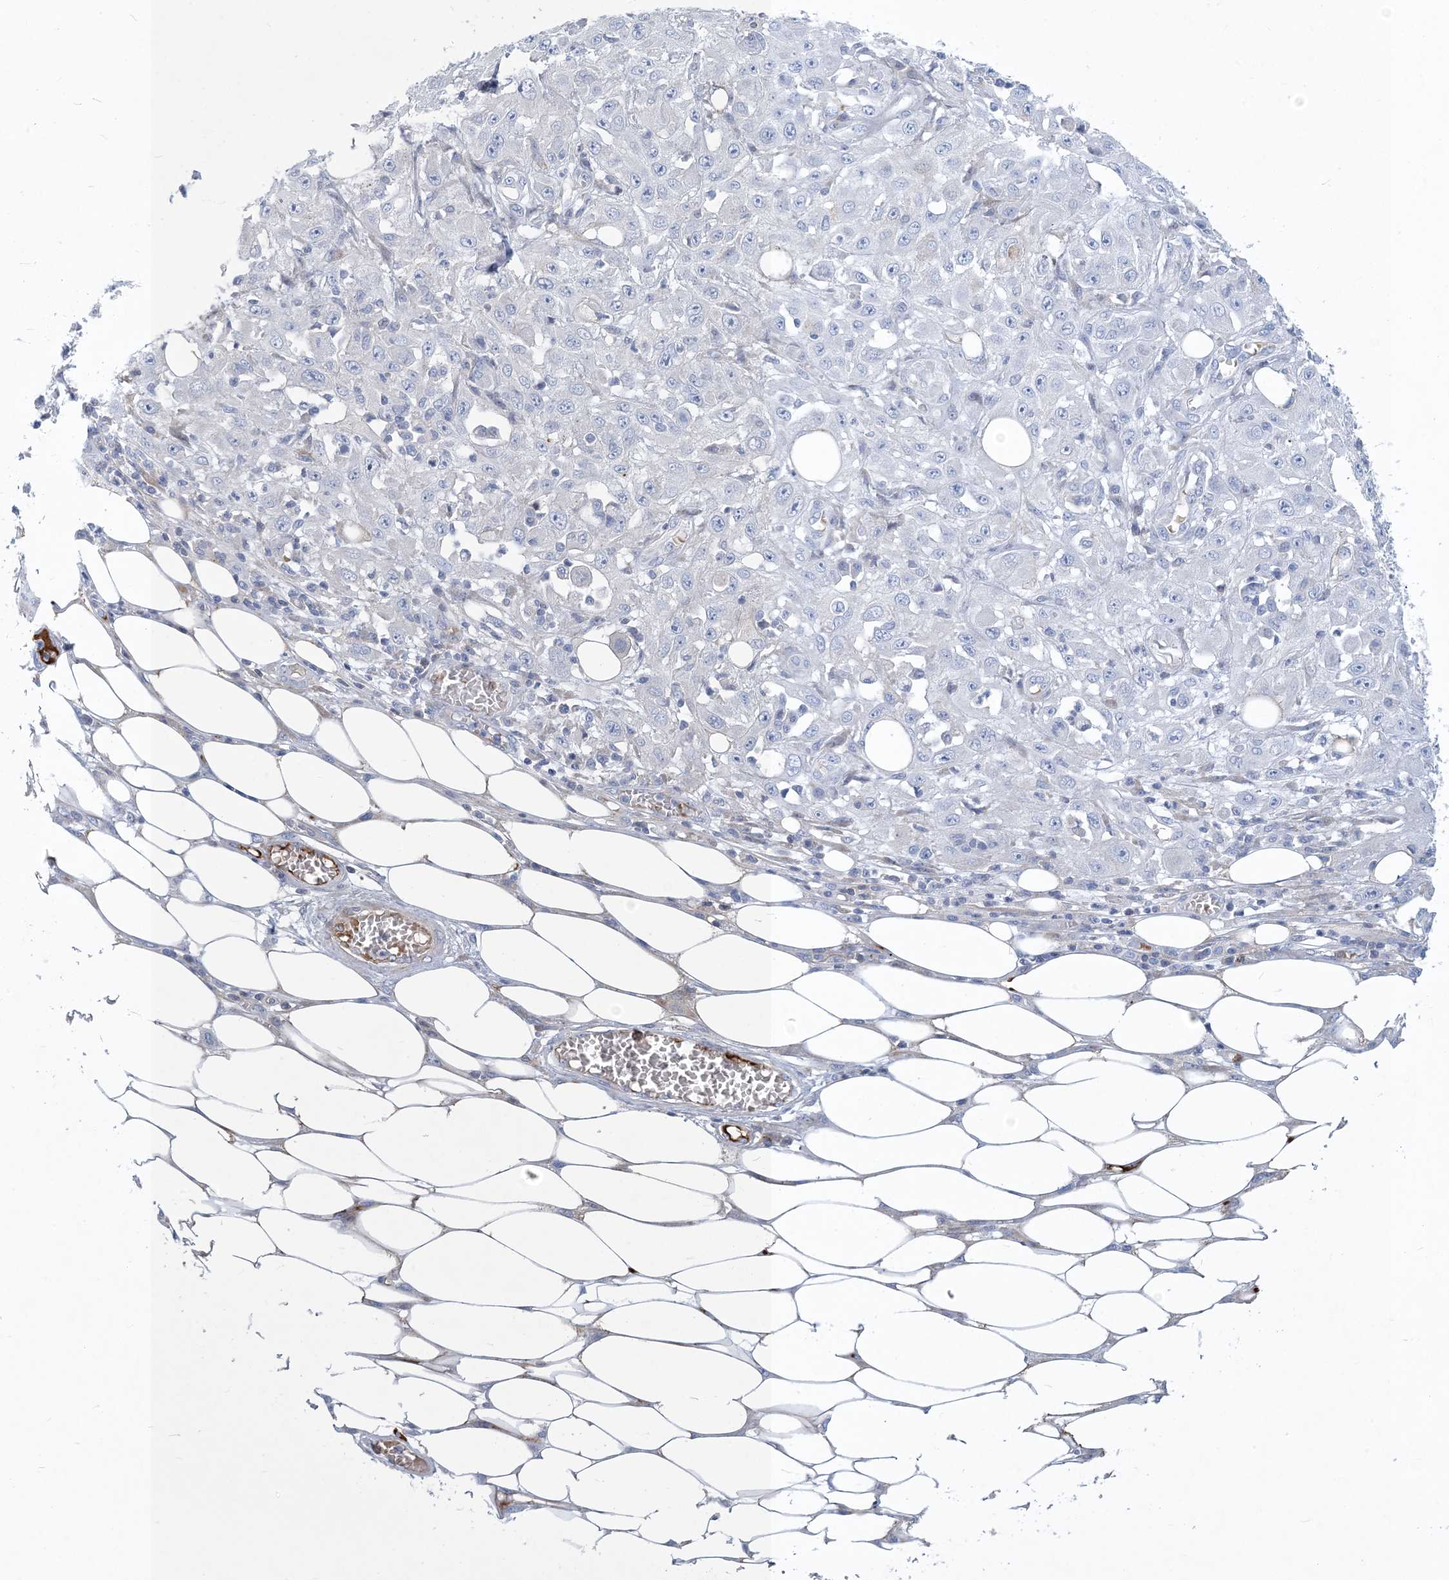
{"staining": {"intensity": "negative", "quantity": "none", "location": "none"}, "tissue": "skin cancer", "cell_type": "Tumor cells", "image_type": "cancer", "snomed": [{"axis": "morphology", "description": "Squamous cell carcinoma, NOS"}, {"axis": "morphology", "description": "Squamous cell carcinoma, metastatic, NOS"}, {"axis": "topography", "description": "Skin"}, {"axis": "topography", "description": "Lymph node"}], "caption": "Skin cancer was stained to show a protein in brown. There is no significant staining in tumor cells.", "gene": "MOXD1", "patient": {"sex": "male", "age": 75}}